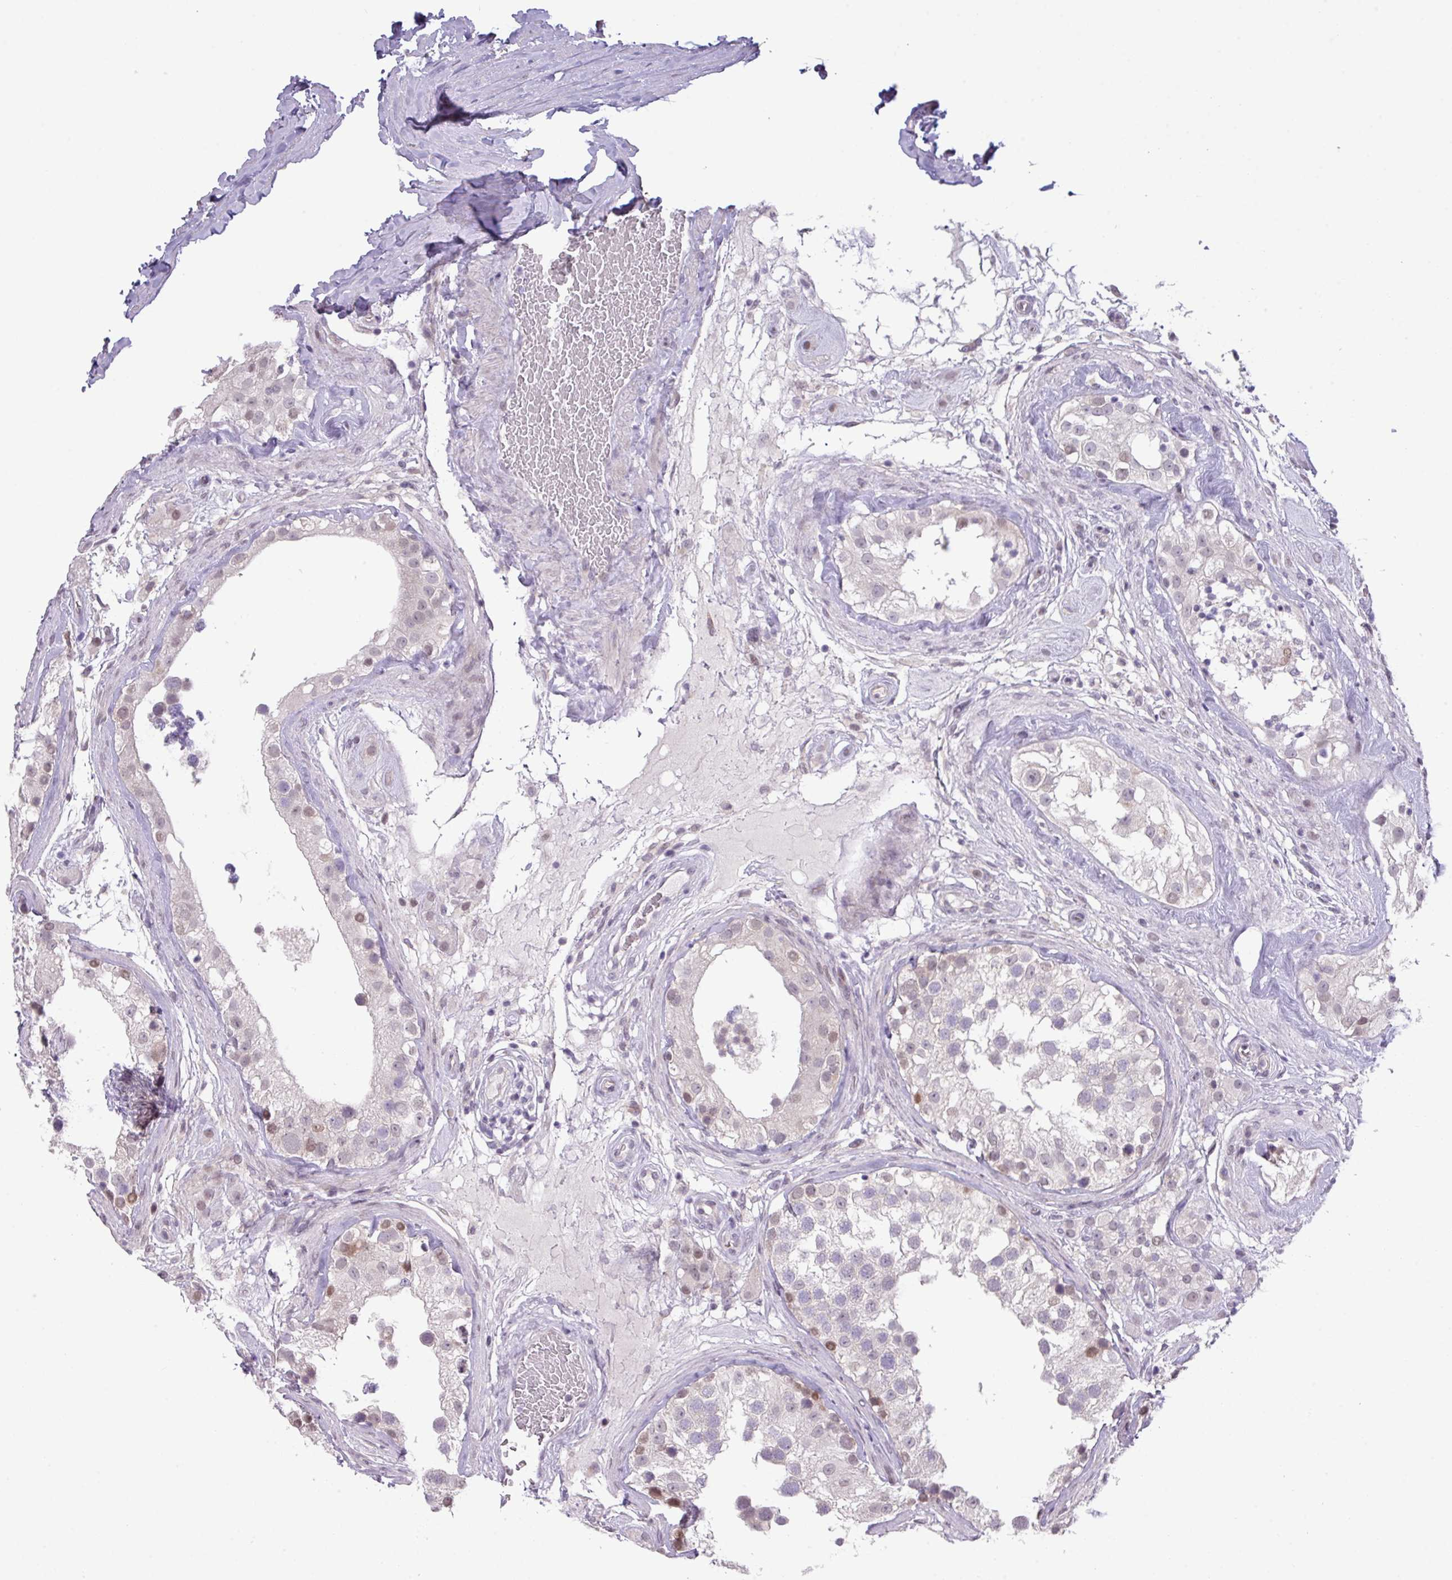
{"staining": {"intensity": "moderate", "quantity": "<25%", "location": "nuclear"}, "tissue": "testis", "cell_type": "Cells in seminiferous ducts", "image_type": "normal", "snomed": [{"axis": "morphology", "description": "Normal tissue, NOS"}, {"axis": "topography", "description": "Testis"}], "caption": "A high-resolution histopathology image shows IHC staining of normal testis, which reveals moderate nuclear staining in about <25% of cells in seminiferous ducts.", "gene": "ANKRD13B", "patient": {"sex": "male", "age": 46}}